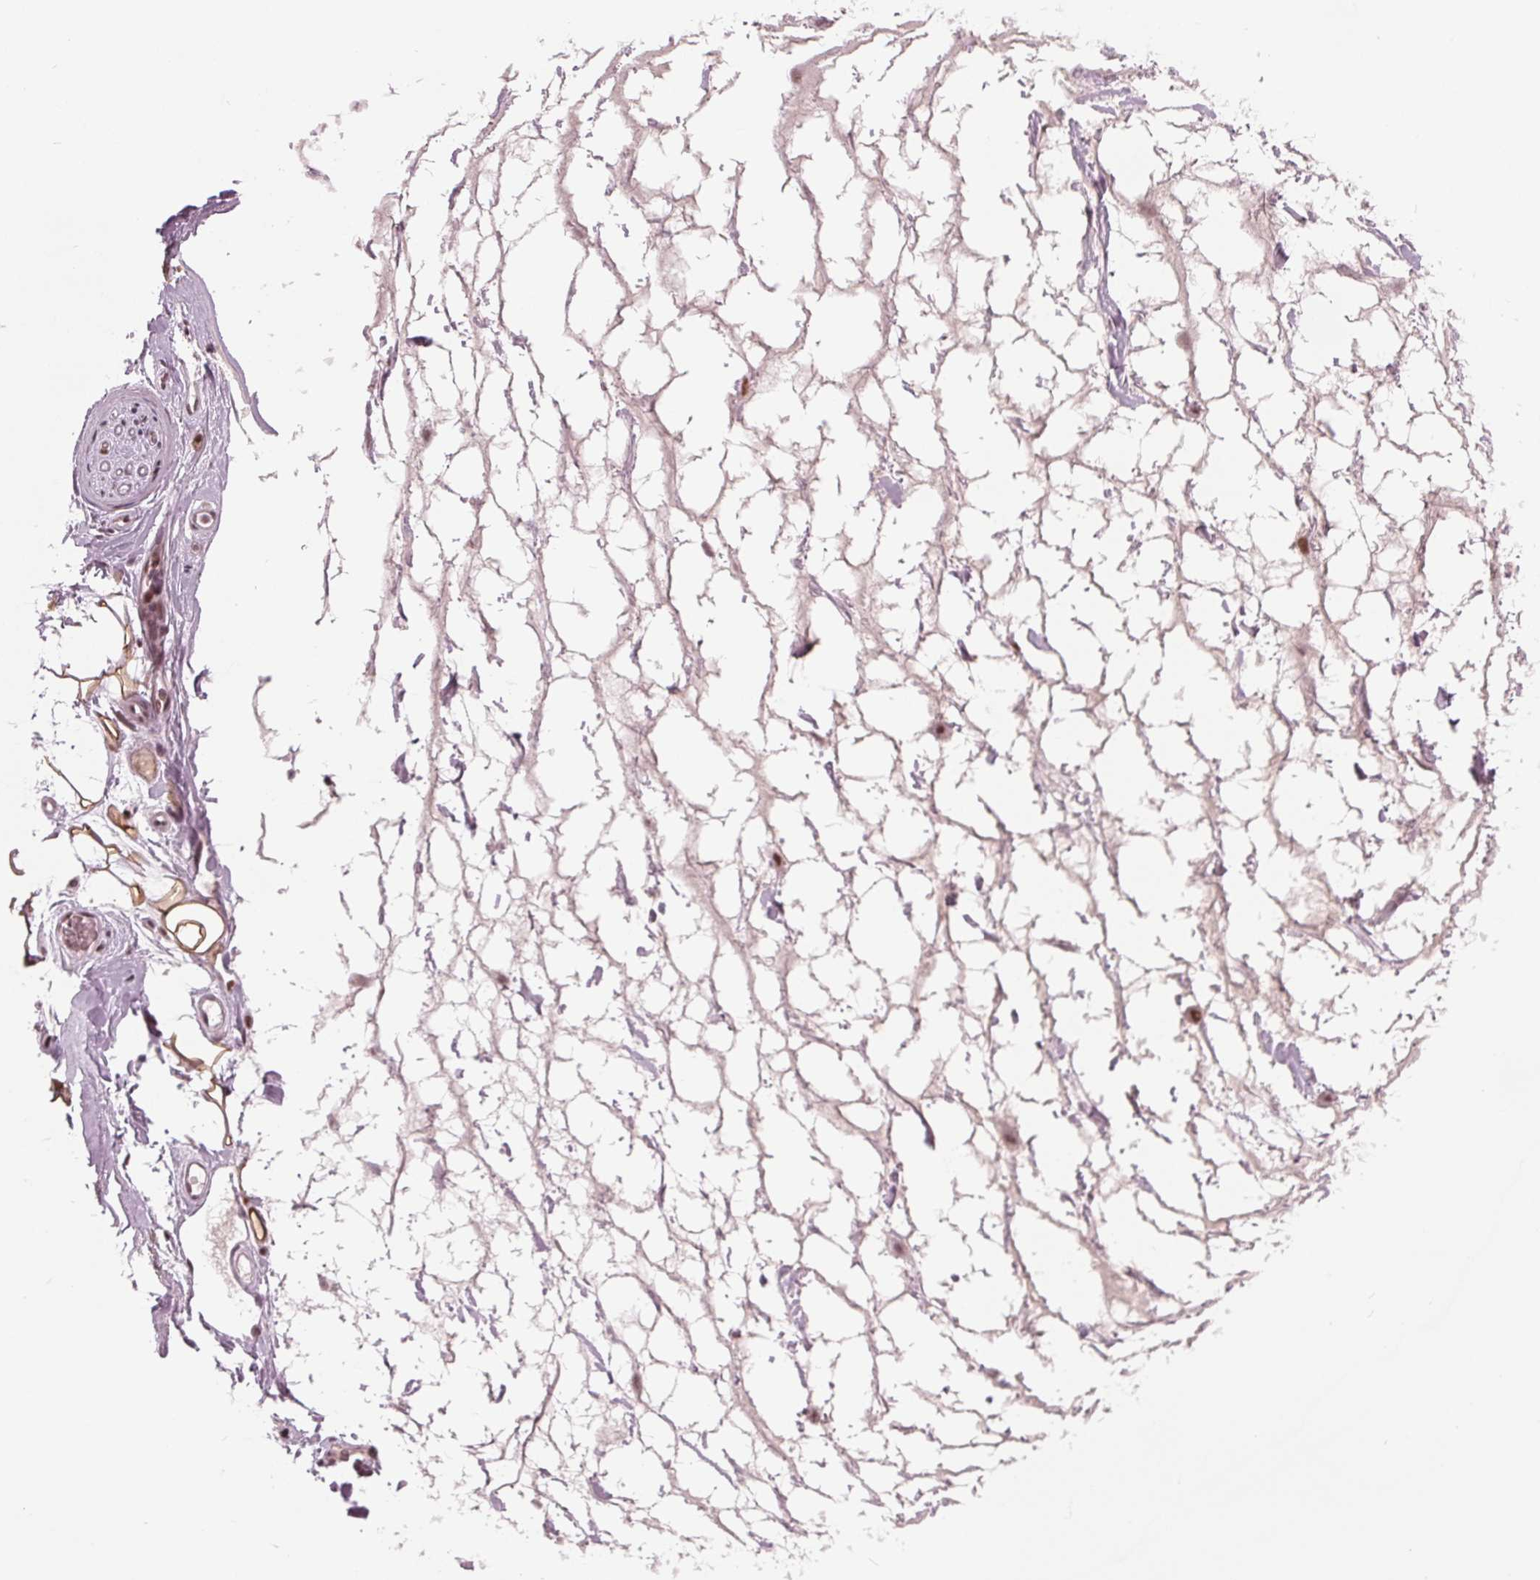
{"staining": {"intensity": "moderate", "quantity": ">75%", "location": "cytoplasmic/membranous,nuclear"}, "tissue": "adipose tissue", "cell_type": "Adipocytes", "image_type": "normal", "snomed": [{"axis": "morphology", "description": "Normal tissue, NOS"}, {"axis": "topography", "description": "Lymph node"}, {"axis": "topography", "description": "Cartilage tissue"}, {"axis": "topography", "description": "Nasopharynx"}], "caption": "IHC of unremarkable human adipose tissue exhibits medium levels of moderate cytoplasmic/membranous,nuclear positivity in about >75% of adipocytes.", "gene": "TTC34", "patient": {"sex": "male", "age": 63}}